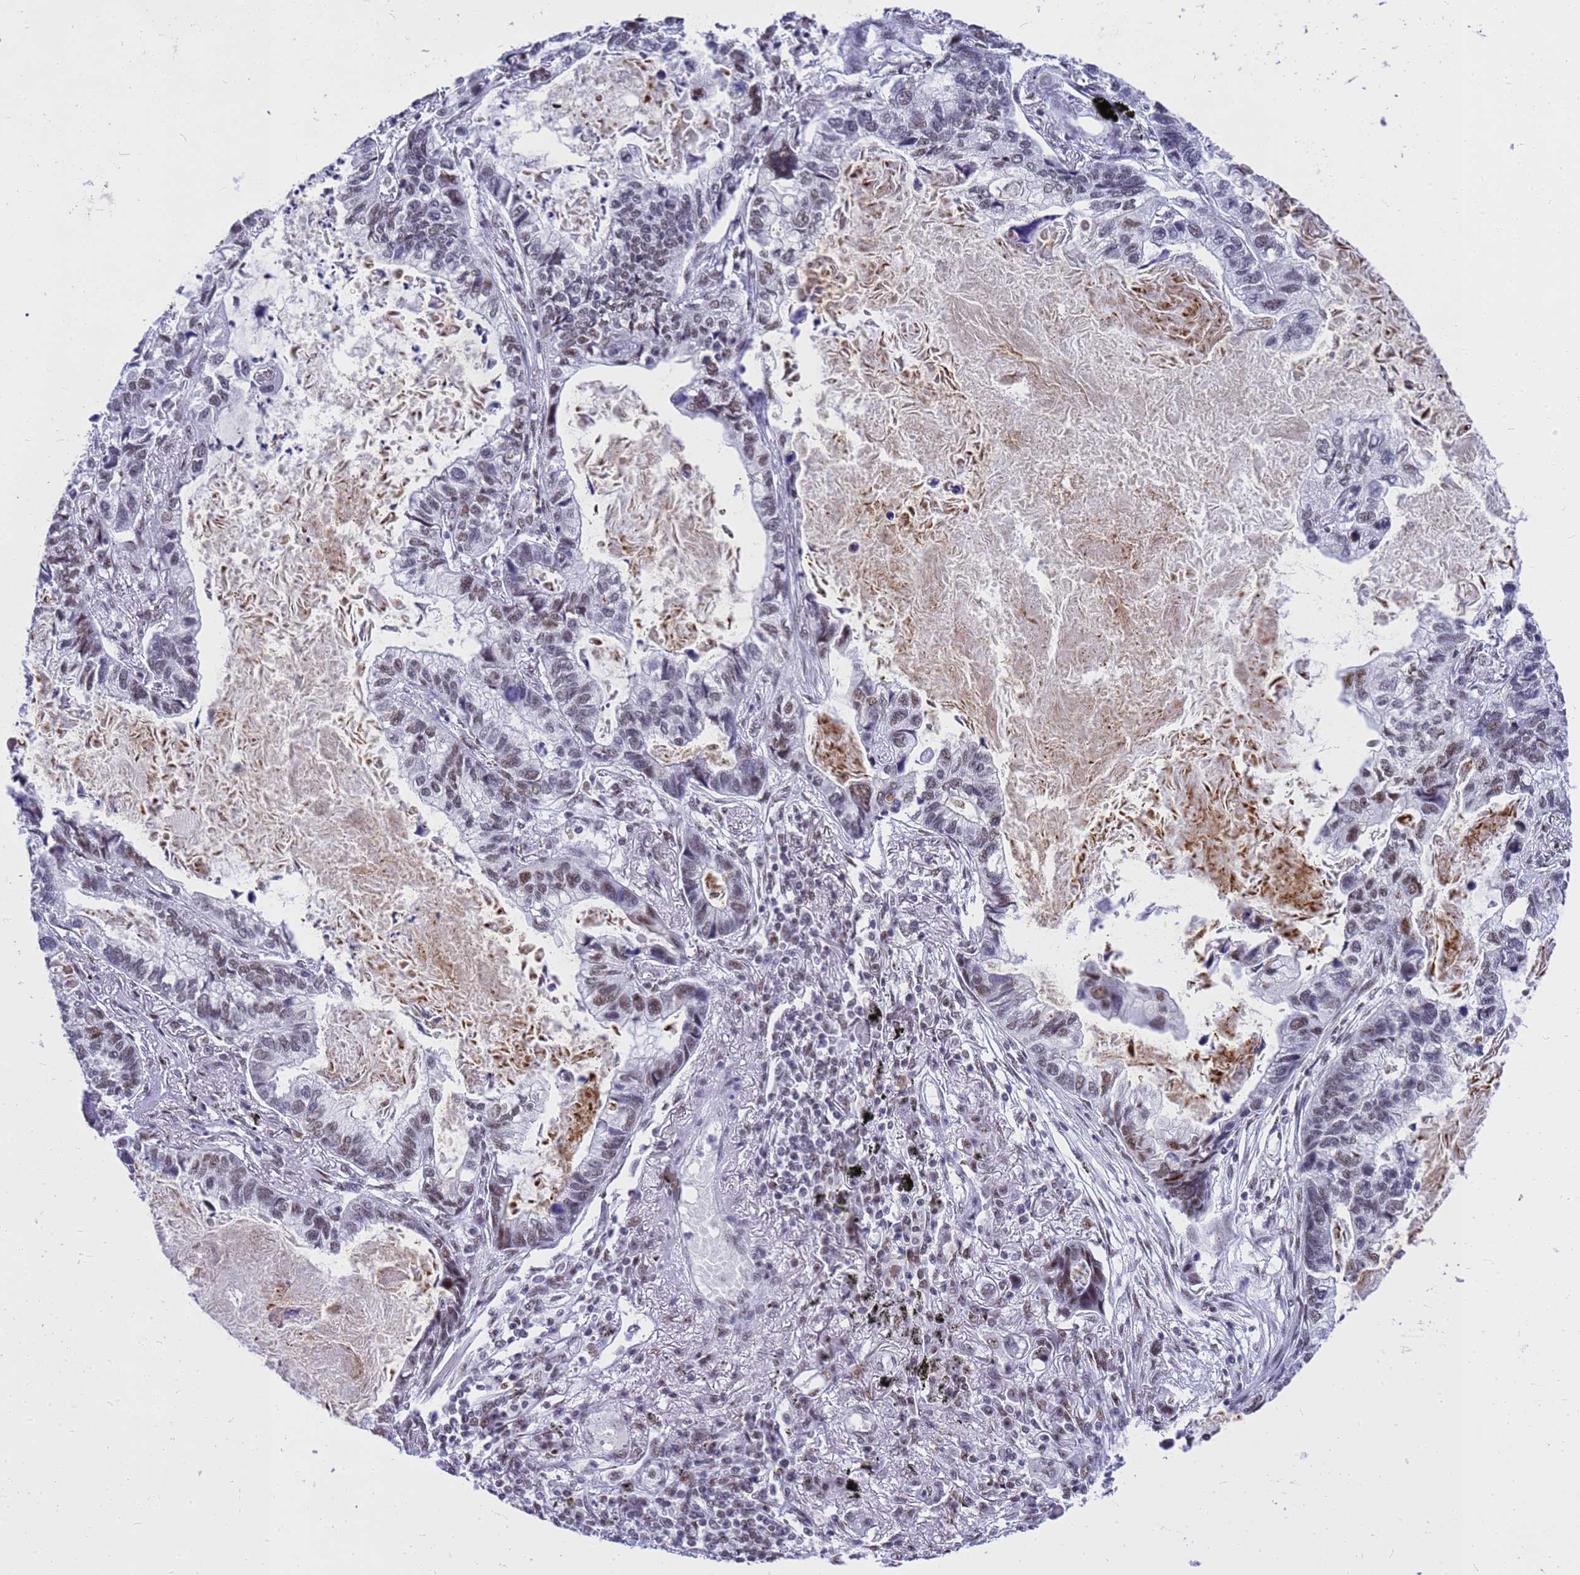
{"staining": {"intensity": "weak", "quantity": ">75%", "location": "nuclear"}, "tissue": "lung cancer", "cell_type": "Tumor cells", "image_type": "cancer", "snomed": [{"axis": "morphology", "description": "Adenocarcinoma, NOS"}, {"axis": "topography", "description": "Lung"}], "caption": "Protein analysis of adenocarcinoma (lung) tissue shows weak nuclear positivity in approximately >75% of tumor cells.", "gene": "SART3", "patient": {"sex": "male", "age": 67}}